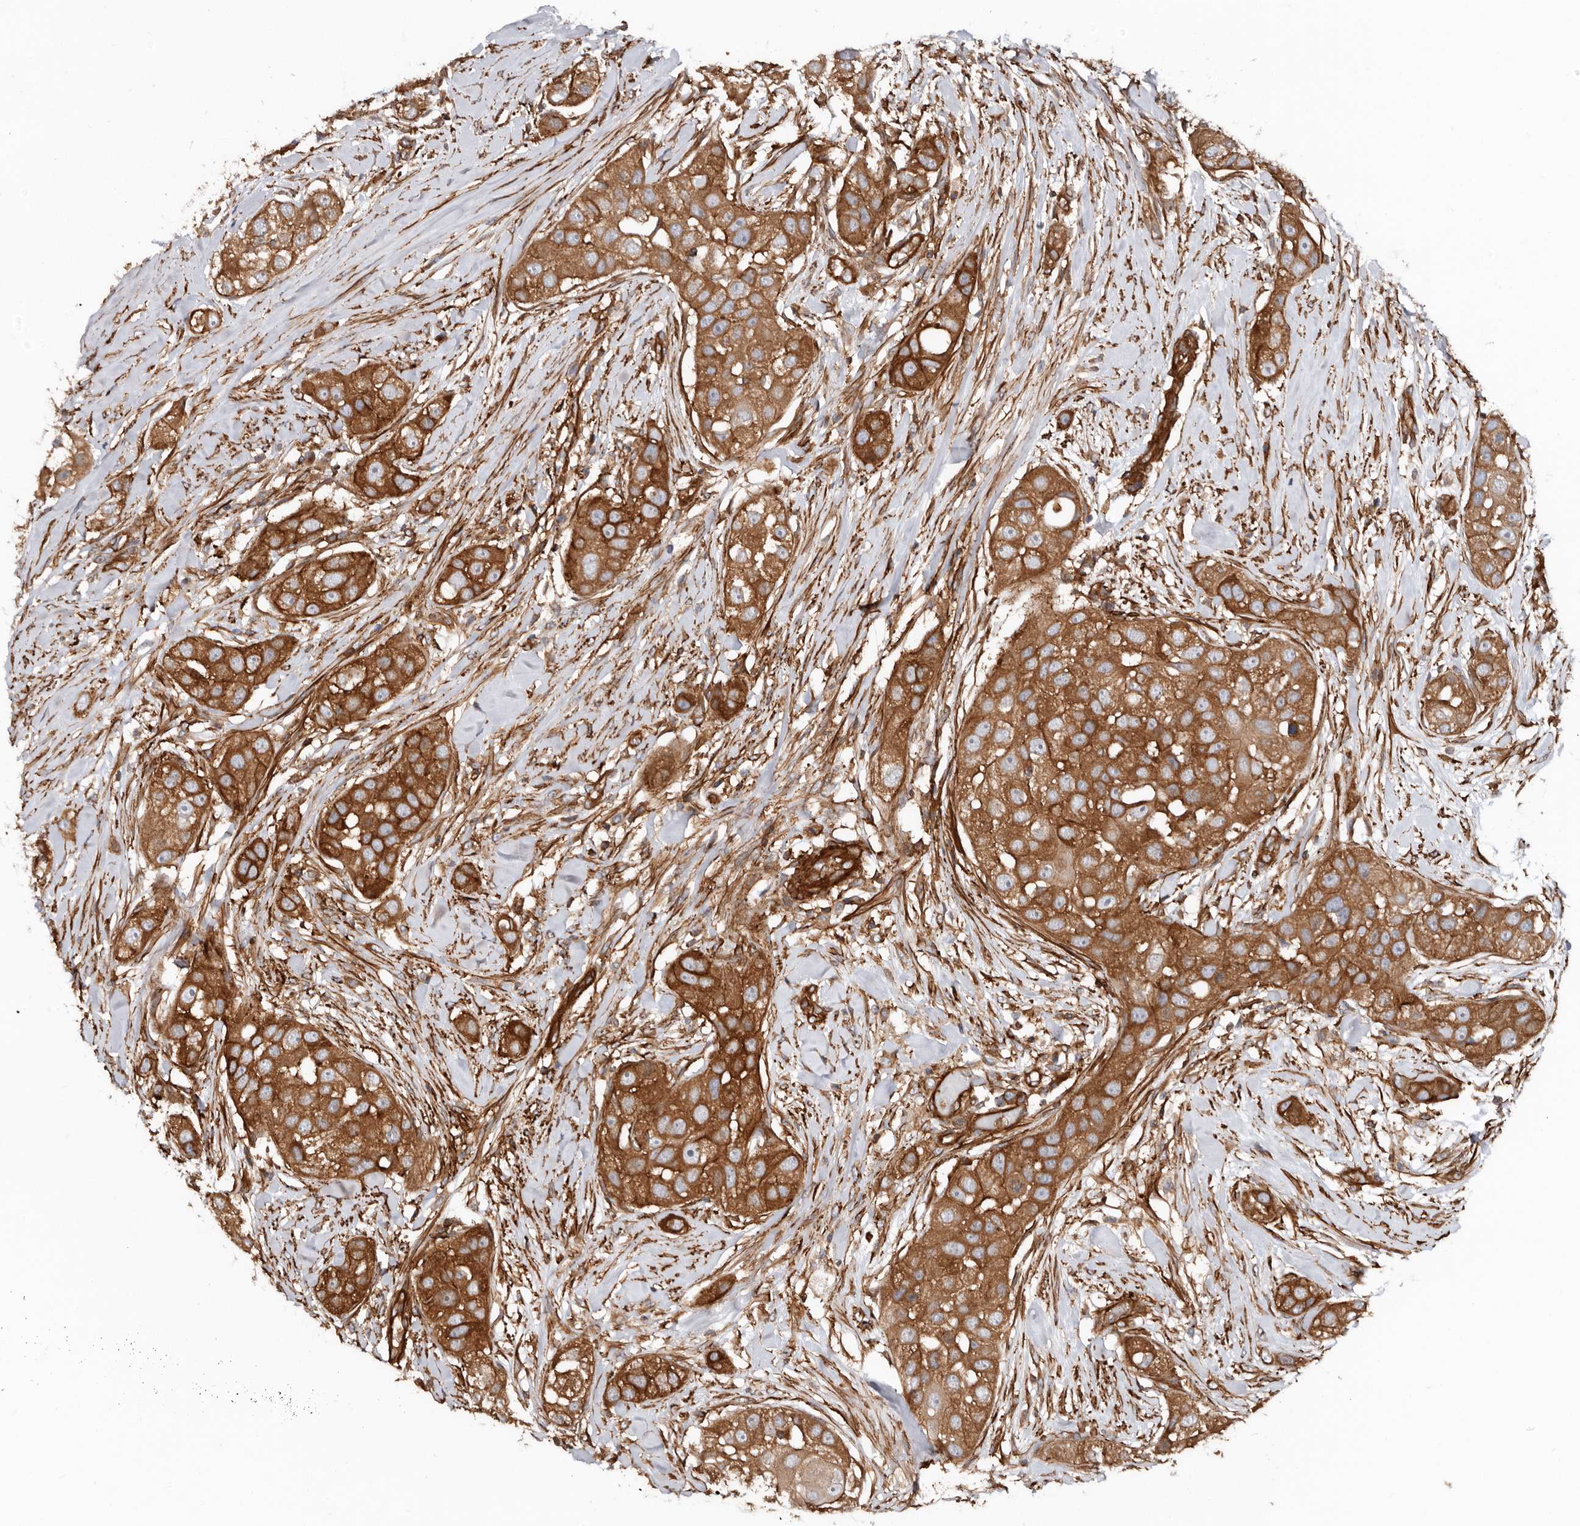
{"staining": {"intensity": "moderate", "quantity": ">75%", "location": "cytoplasmic/membranous"}, "tissue": "head and neck cancer", "cell_type": "Tumor cells", "image_type": "cancer", "snomed": [{"axis": "morphology", "description": "Normal tissue, NOS"}, {"axis": "morphology", "description": "Squamous cell carcinoma, NOS"}, {"axis": "topography", "description": "Skeletal muscle"}, {"axis": "topography", "description": "Head-Neck"}], "caption": "Protein expression analysis of head and neck squamous cell carcinoma displays moderate cytoplasmic/membranous expression in approximately >75% of tumor cells. (DAB (3,3'-diaminobenzidine) IHC with brightfield microscopy, high magnification).", "gene": "TMC7", "patient": {"sex": "male", "age": 51}}